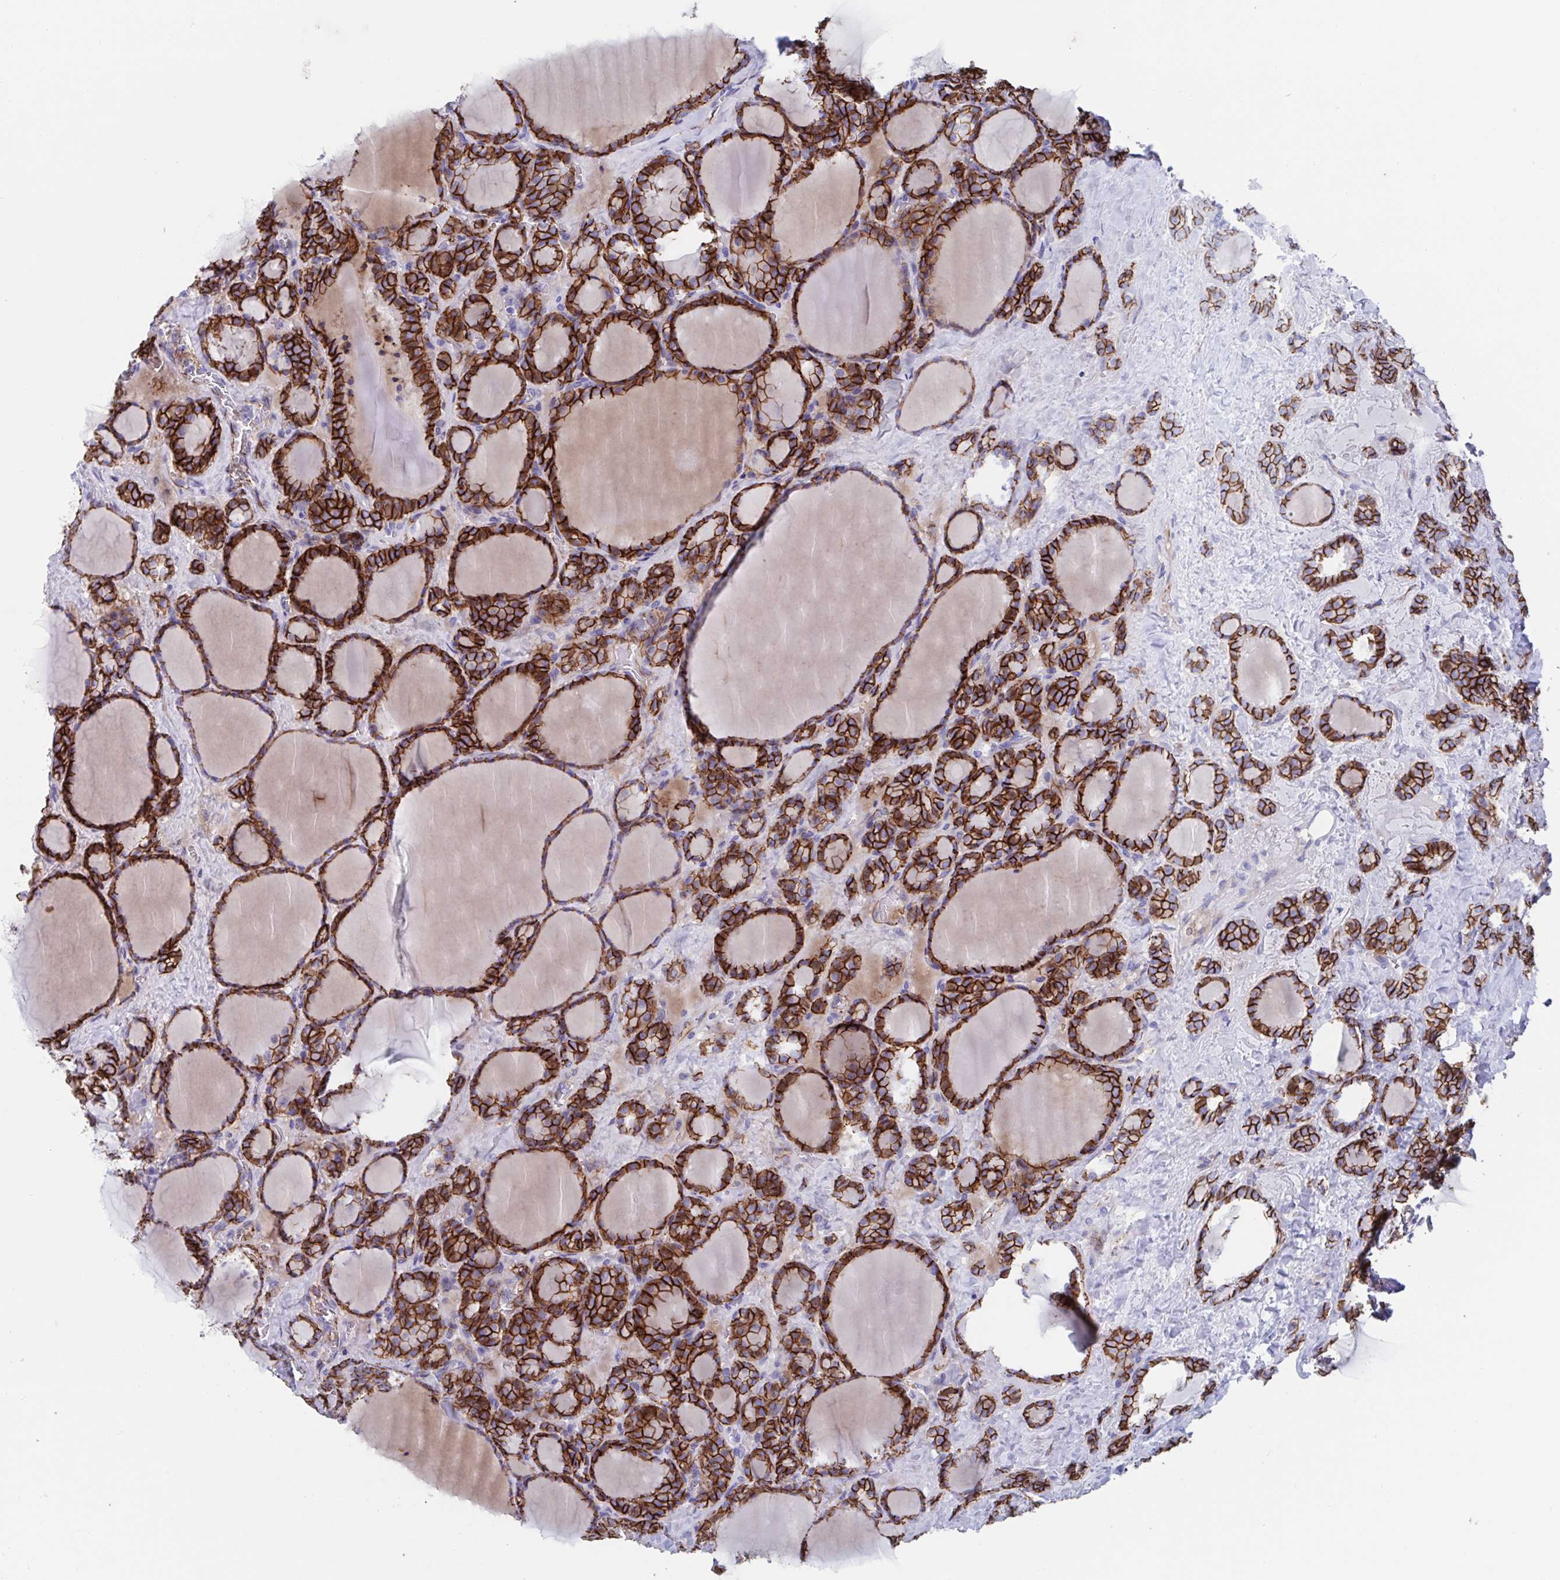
{"staining": {"intensity": "strong", "quantity": ">75%", "location": "cytoplasmic/membranous"}, "tissue": "thyroid cancer", "cell_type": "Tumor cells", "image_type": "cancer", "snomed": [{"axis": "morphology", "description": "Normal tissue, NOS"}, {"axis": "morphology", "description": "Follicular adenoma carcinoma, NOS"}, {"axis": "topography", "description": "Thyroid gland"}], "caption": "Immunohistochemistry of human thyroid follicular adenoma carcinoma exhibits high levels of strong cytoplasmic/membranous positivity in approximately >75% of tumor cells.", "gene": "CDH2", "patient": {"sex": "female", "age": 31}}